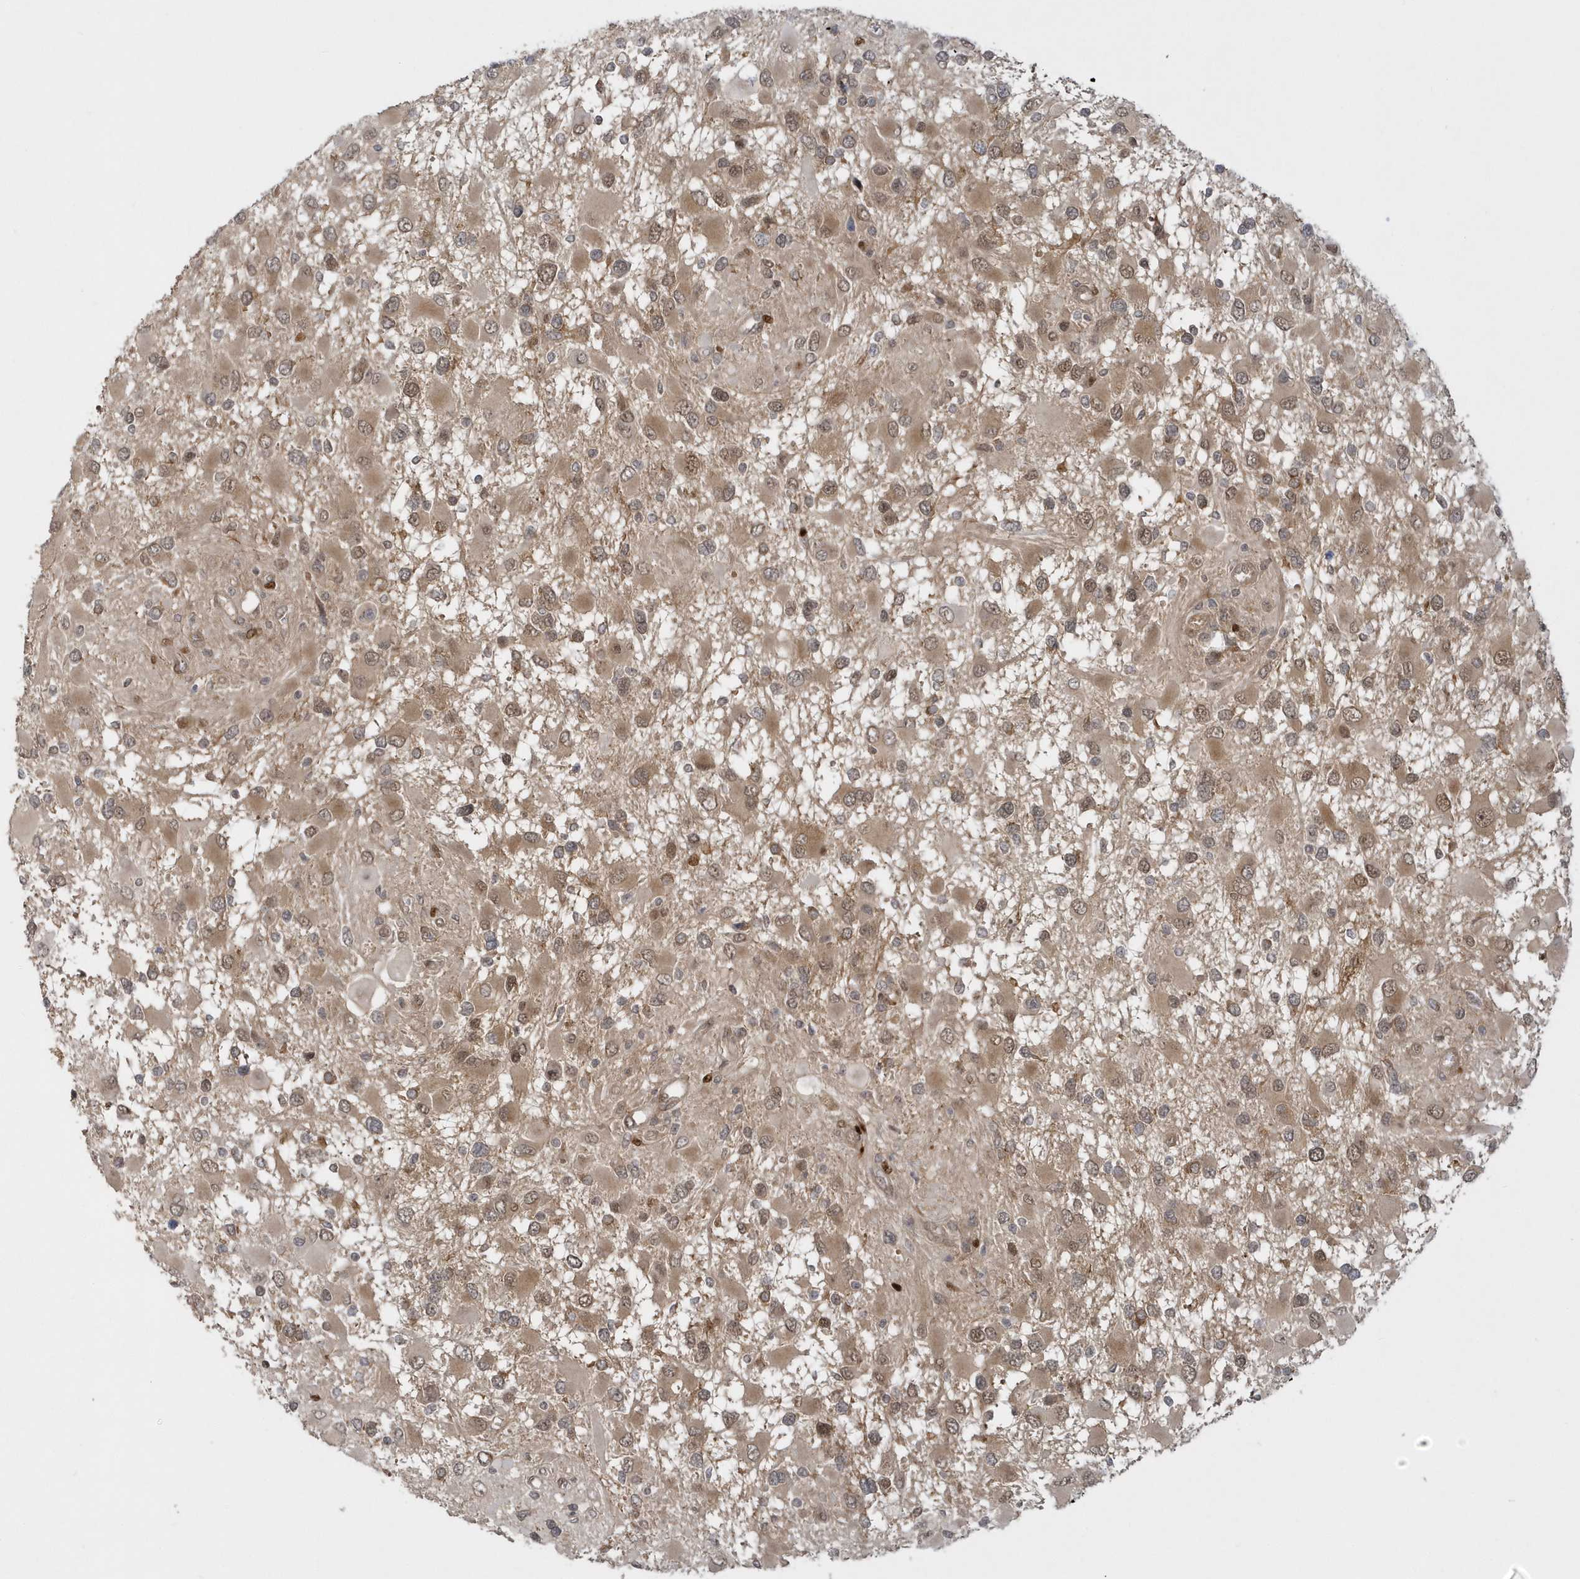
{"staining": {"intensity": "moderate", "quantity": ">75%", "location": "cytoplasmic/membranous,nuclear"}, "tissue": "glioma", "cell_type": "Tumor cells", "image_type": "cancer", "snomed": [{"axis": "morphology", "description": "Glioma, malignant, High grade"}, {"axis": "topography", "description": "Brain"}], "caption": "Glioma was stained to show a protein in brown. There is medium levels of moderate cytoplasmic/membranous and nuclear staining in approximately >75% of tumor cells.", "gene": "ATG4A", "patient": {"sex": "male", "age": 53}}